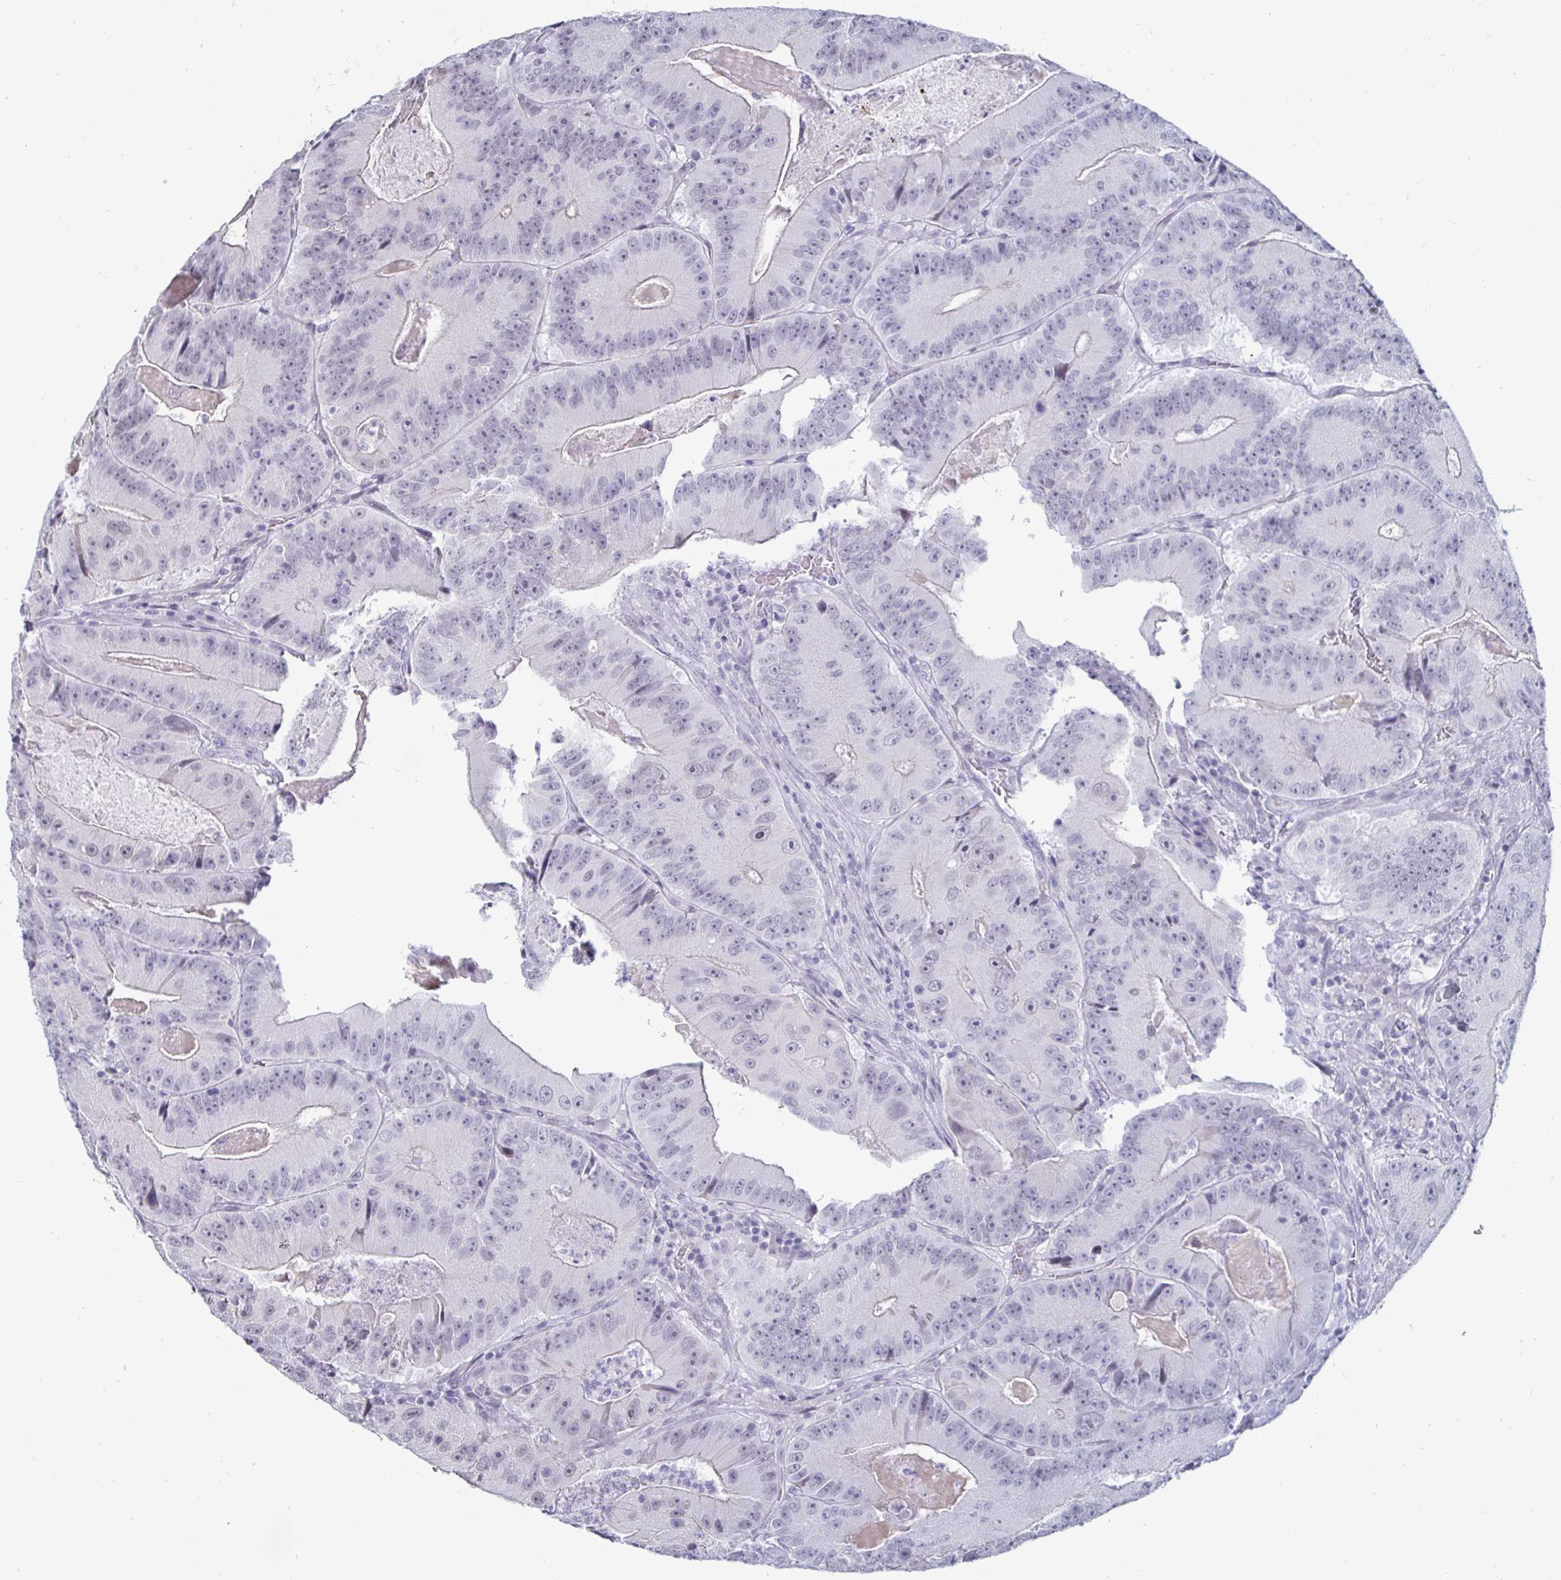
{"staining": {"intensity": "negative", "quantity": "none", "location": "none"}, "tissue": "colorectal cancer", "cell_type": "Tumor cells", "image_type": "cancer", "snomed": [{"axis": "morphology", "description": "Adenocarcinoma, NOS"}, {"axis": "topography", "description": "Colon"}], "caption": "Tumor cells are negative for protein expression in human colorectal adenocarcinoma.", "gene": "OOSP2", "patient": {"sex": "female", "age": 86}}